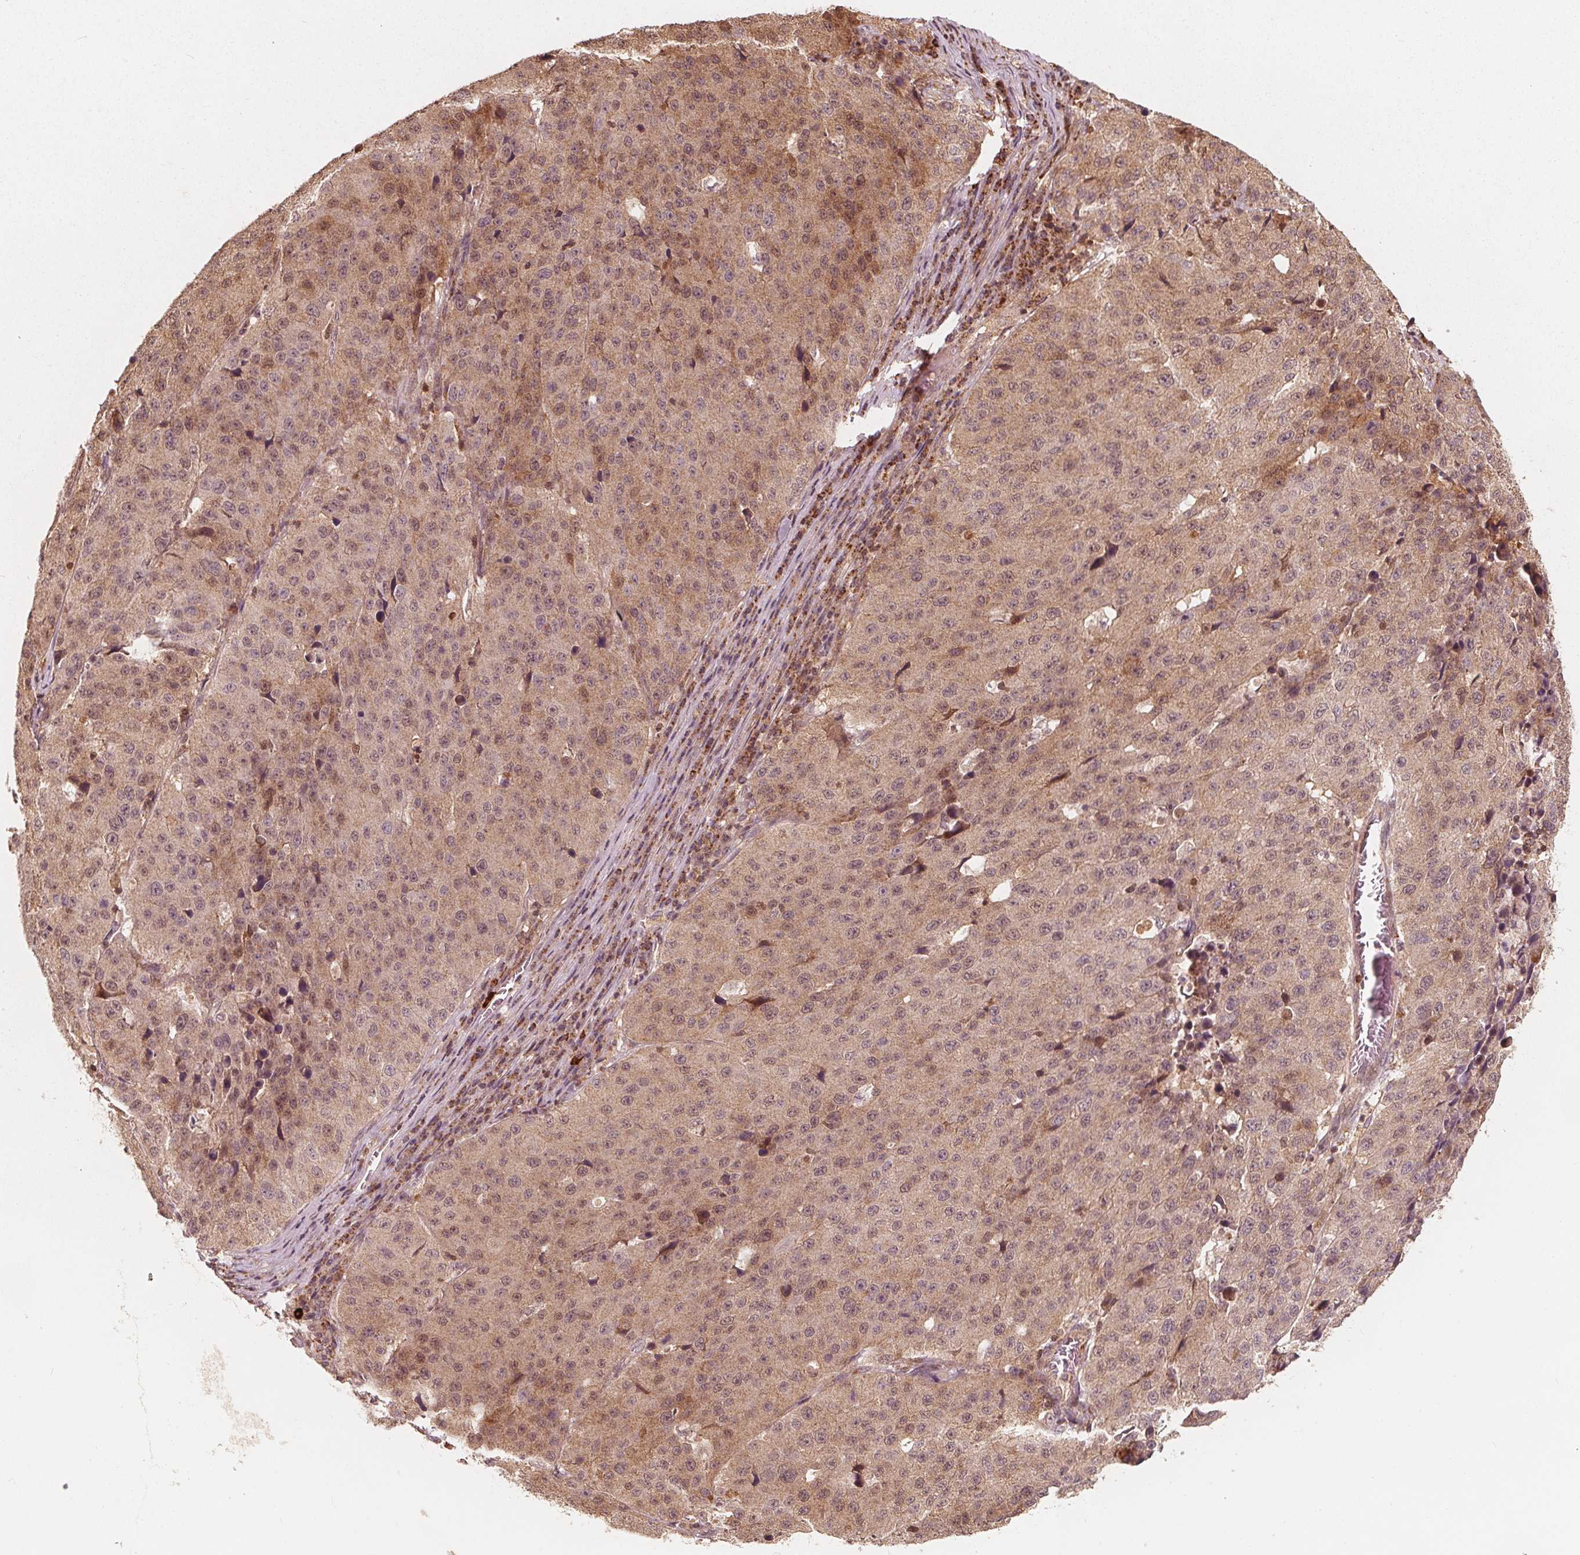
{"staining": {"intensity": "moderate", "quantity": ">75%", "location": "cytoplasmic/membranous"}, "tissue": "stomach cancer", "cell_type": "Tumor cells", "image_type": "cancer", "snomed": [{"axis": "morphology", "description": "Adenocarcinoma, NOS"}, {"axis": "topography", "description": "Stomach"}], "caption": "Tumor cells demonstrate medium levels of moderate cytoplasmic/membranous positivity in about >75% of cells in human adenocarcinoma (stomach).", "gene": "AIP", "patient": {"sex": "male", "age": 71}}